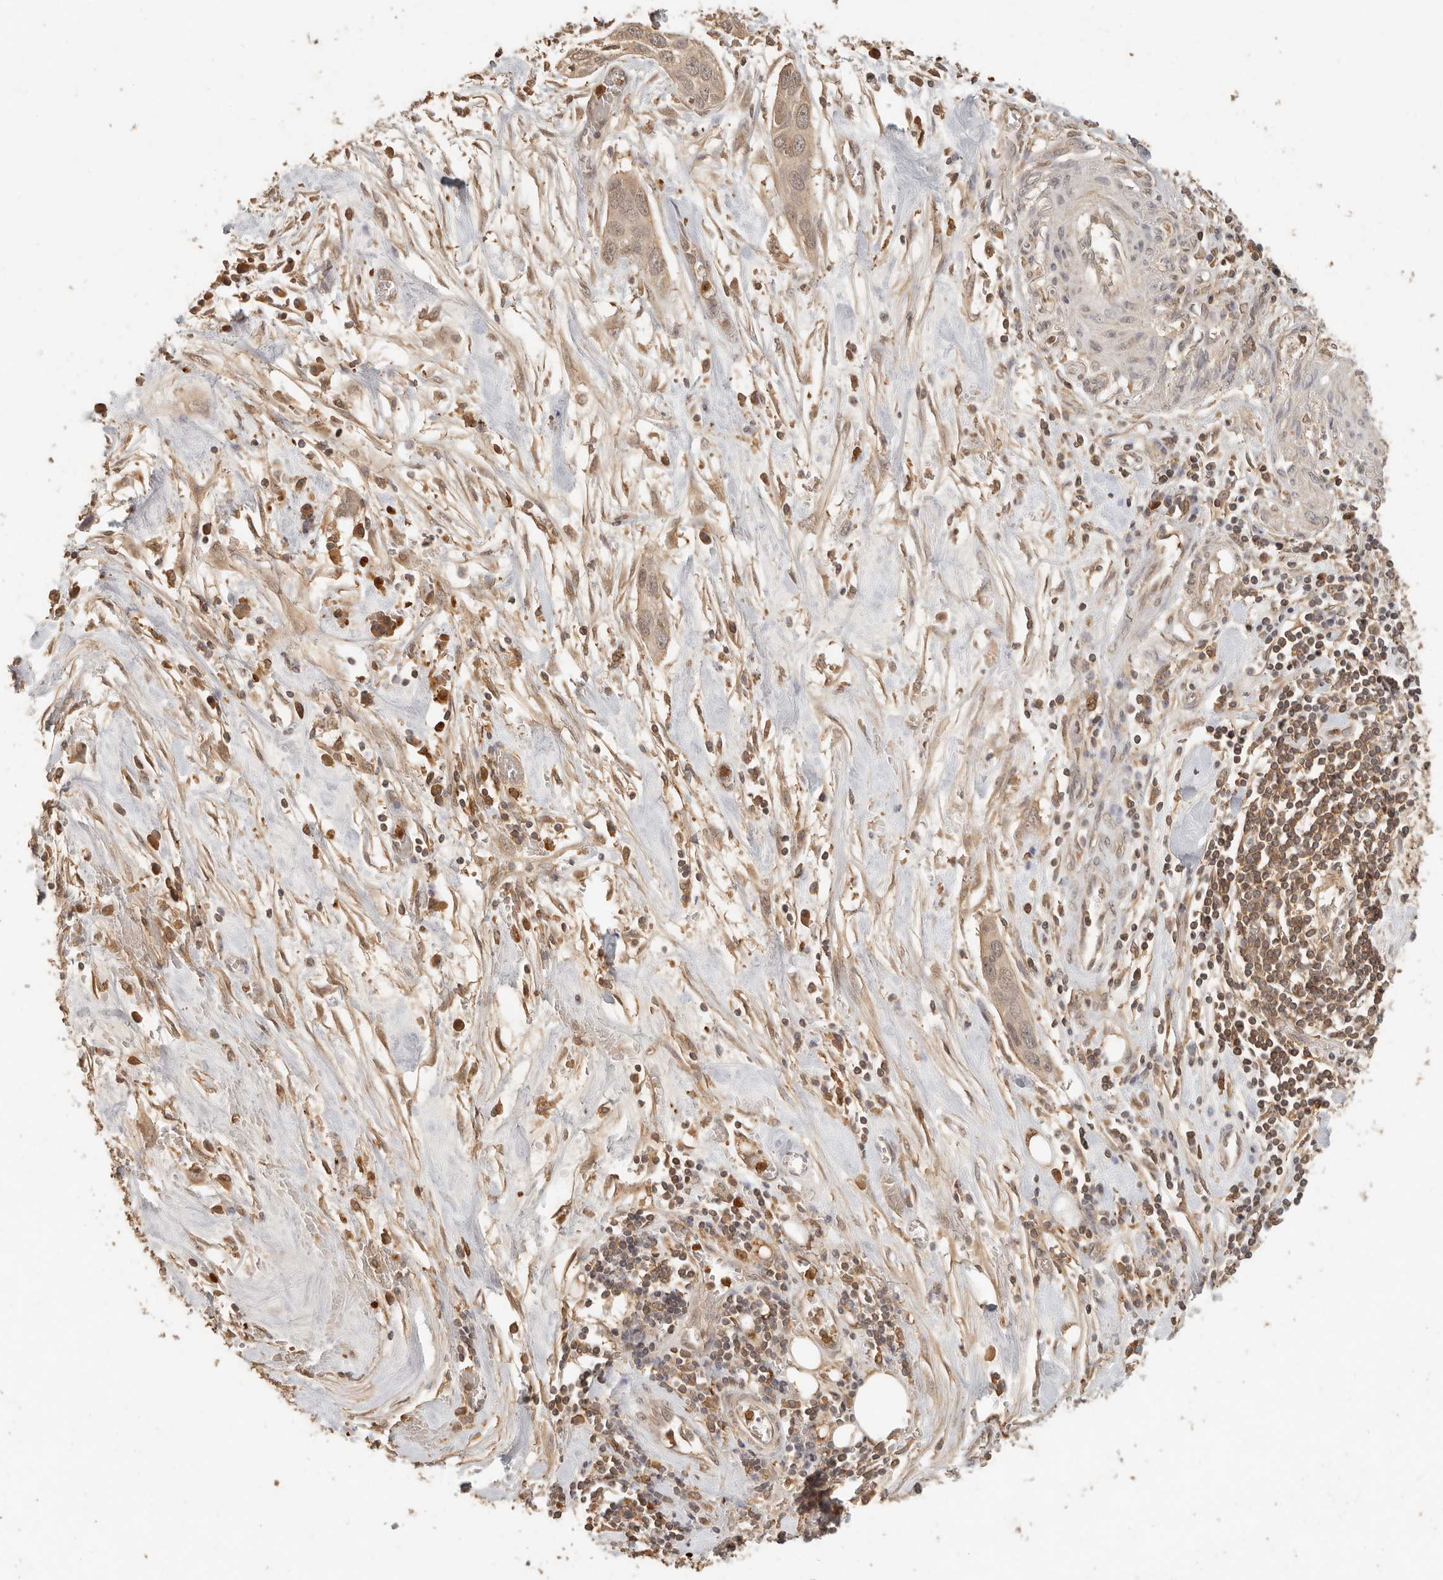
{"staining": {"intensity": "weak", "quantity": ">75%", "location": "cytoplasmic/membranous"}, "tissue": "pancreatic cancer", "cell_type": "Tumor cells", "image_type": "cancer", "snomed": [{"axis": "morphology", "description": "Adenocarcinoma, NOS"}, {"axis": "topography", "description": "Pancreas"}], "caption": "Immunohistochemistry of human adenocarcinoma (pancreatic) displays low levels of weak cytoplasmic/membranous expression in approximately >75% of tumor cells.", "gene": "INTS11", "patient": {"sex": "female", "age": 60}}